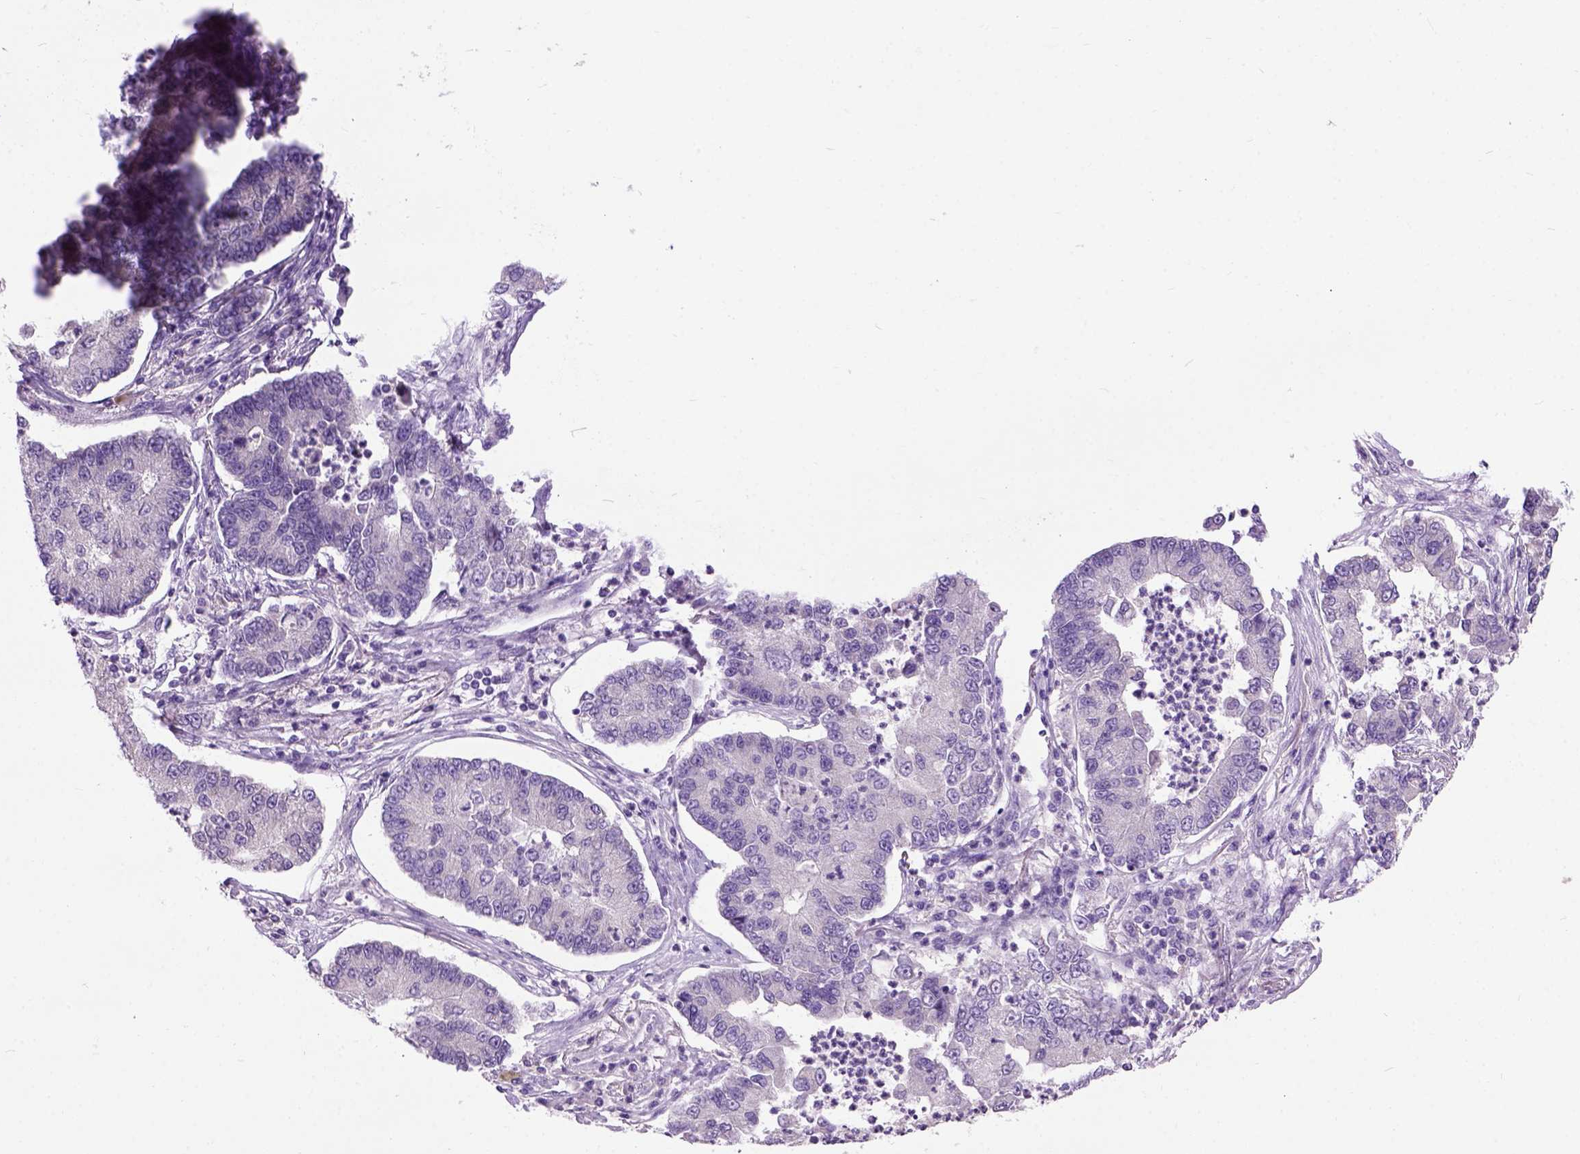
{"staining": {"intensity": "negative", "quantity": "none", "location": "none"}, "tissue": "lung cancer", "cell_type": "Tumor cells", "image_type": "cancer", "snomed": [{"axis": "morphology", "description": "Adenocarcinoma, NOS"}, {"axis": "topography", "description": "Lung"}], "caption": "Tumor cells are negative for protein expression in human lung cancer.", "gene": "MAPT", "patient": {"sex": "female", "age": 57}}